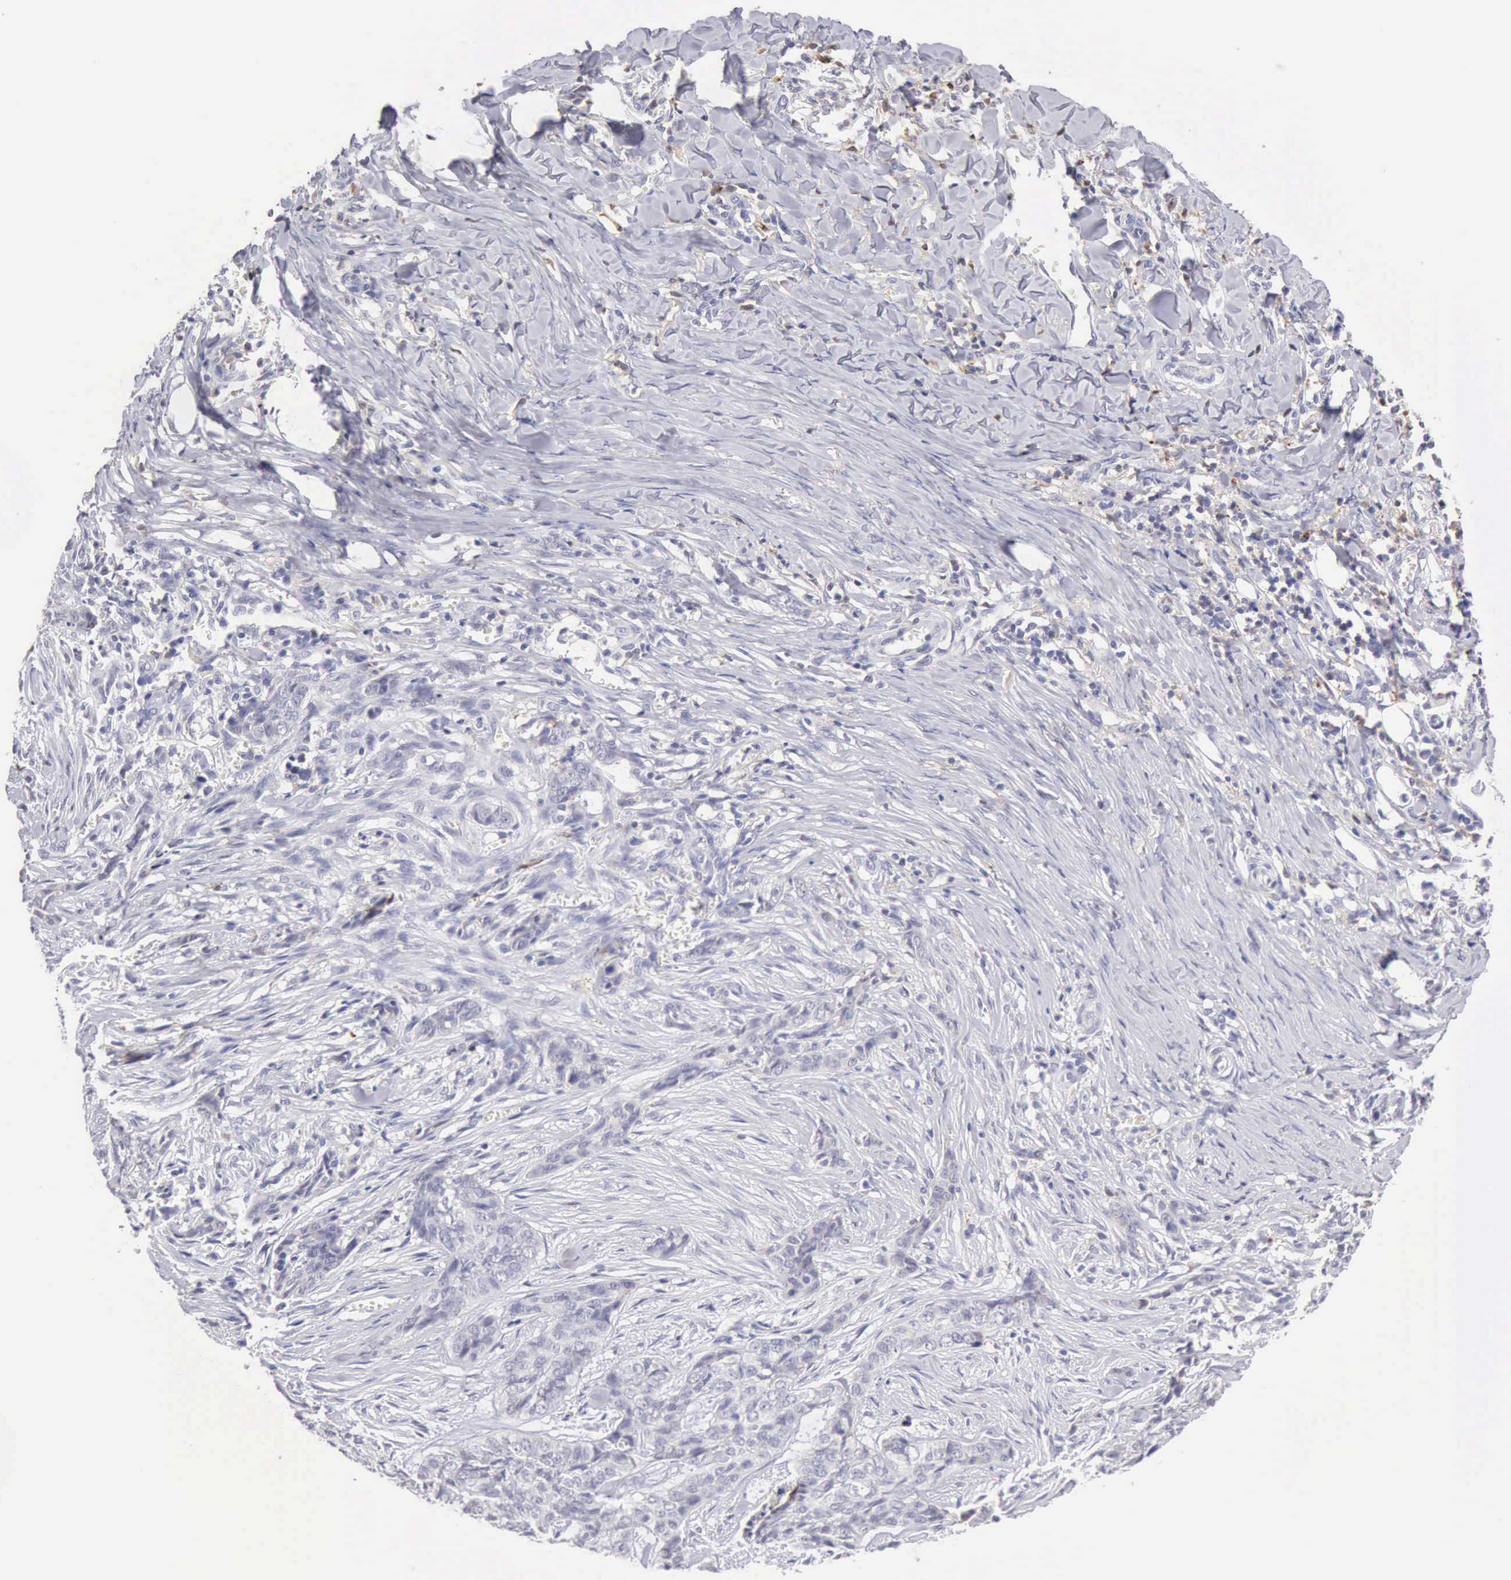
{"staining": {"intensity": "negative", "quantity": "none", "location": "none"}, "tissue": "skin cancer", "cell_type": "Tumor cells", "image_type": "cancer", "snomed": [{"axis": "morphology", "description": "Normal tissue, NOS"}, {"axis": "morphology", "description": "Basal cell carcinoma"}, {"axis": "topography", "description": "Skin"}], "caption": "This is an immunohistochemistry (IHC) micrograph of skin basal cell carcinoma. There is no positivity in tumor cells.", "gene": "RNASE1", "patient": {"sex": "female", "age": 65}}